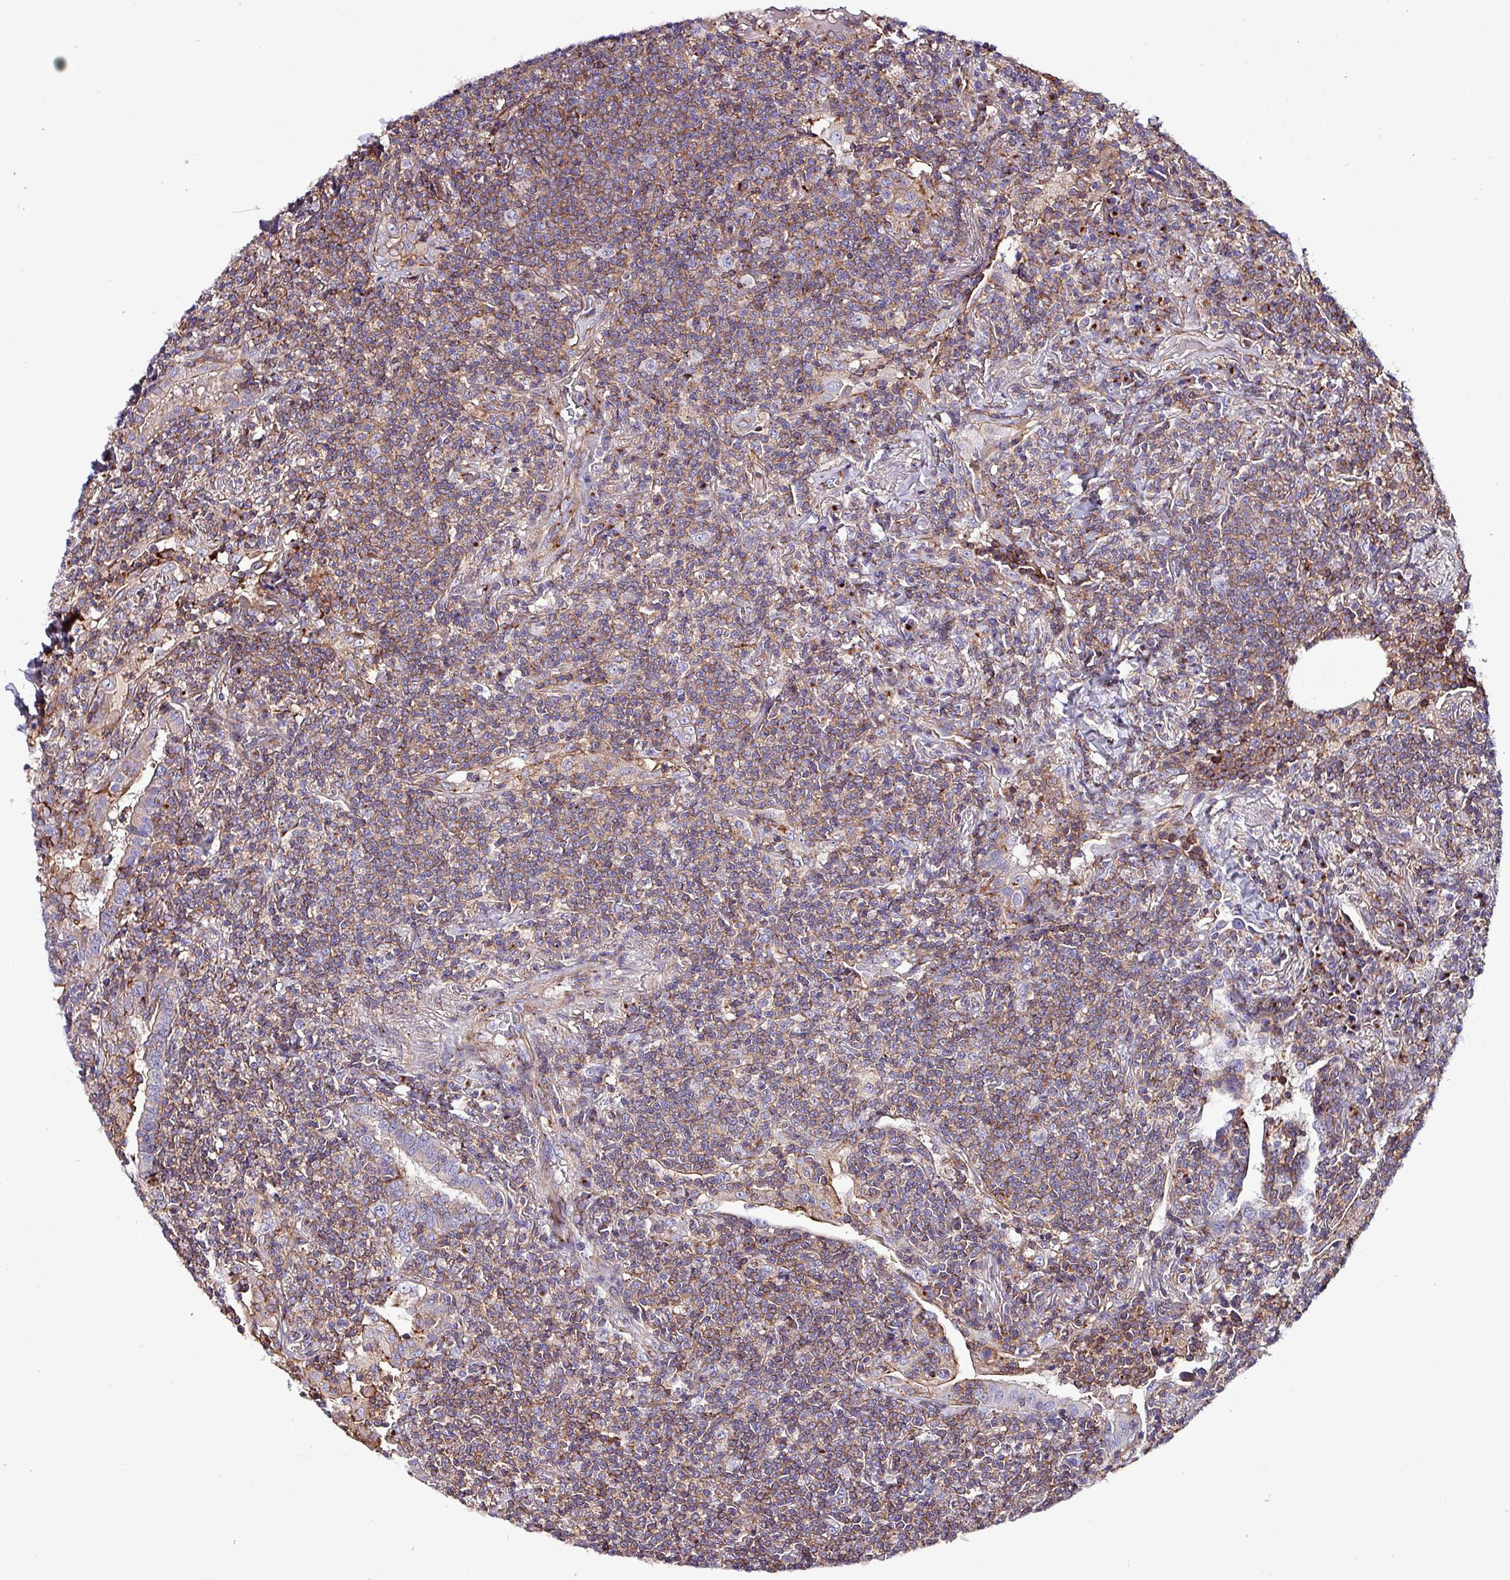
{"staining": {"intensity": "weak", "quantity": ">75%", "location": "cytoplasmic/membranous"}, "tissue": "lymphoma", "cell_type": "Tumor cells", "image_type": "cancer", "snomed": [{"axis": "morphology", "description": "Malignant lymphoma, non-Hodgkin's type, Low grade"}, {"axis": "topography", "description": "Lung"}], "caption": "Immunohistochemical staining of human low-grade malignant lymphoma, non-Hodgkin's type demonstrates low levels of weak cytoplasmic/membranous protein positivity in approximately >75% of tumor cells. (DAB (3,3'-diaminobenzidine) IHC, brown staining for protein, blue staining for nuclei).", "gene": "VAMP4", "patient": {"sex": "female", "age": 71}}